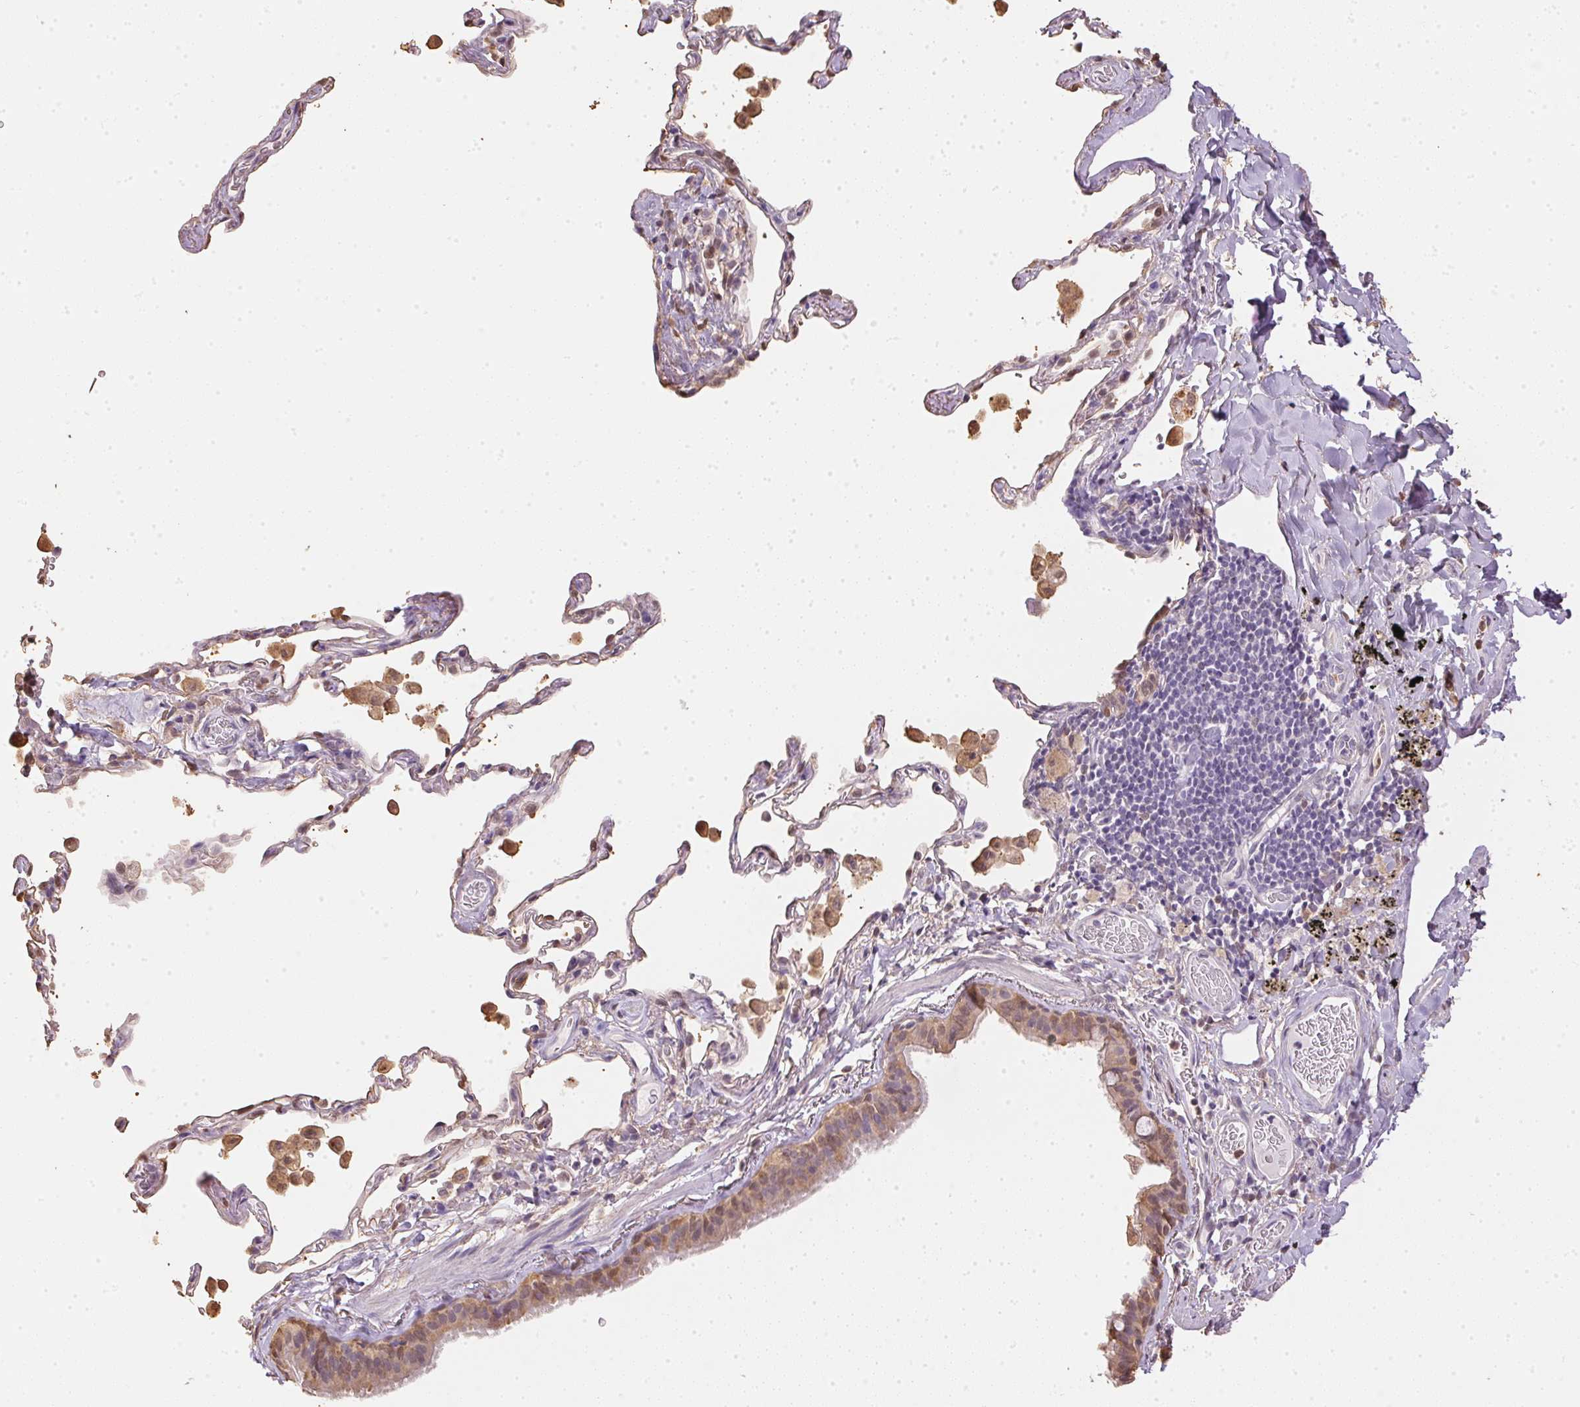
{"staining": {"intensity": "weak", "quantity": ">75%", "location": "cytoplasmic/membranous"}, "tissue": "bronchus", "cell_type": "Respiratory epithelial cells", "image_type": "normal", "snomed": [{"axis": "morphology", "description": "Normal tissue, NOS"}, {"axis": "topography", "description": "Bronchus"}, {"axis": "topography", "description": "Lung"}], "caption": "Immunohistochemistry image of unremarkable human bronchus stained for a protein (brown), which displays low levels of weak cytoplasmic/membranous positivity in approximately >75% of respiratory epithelial cells.", "gene": "S100A3", "patient": {"sex": "male", "age": 54}}